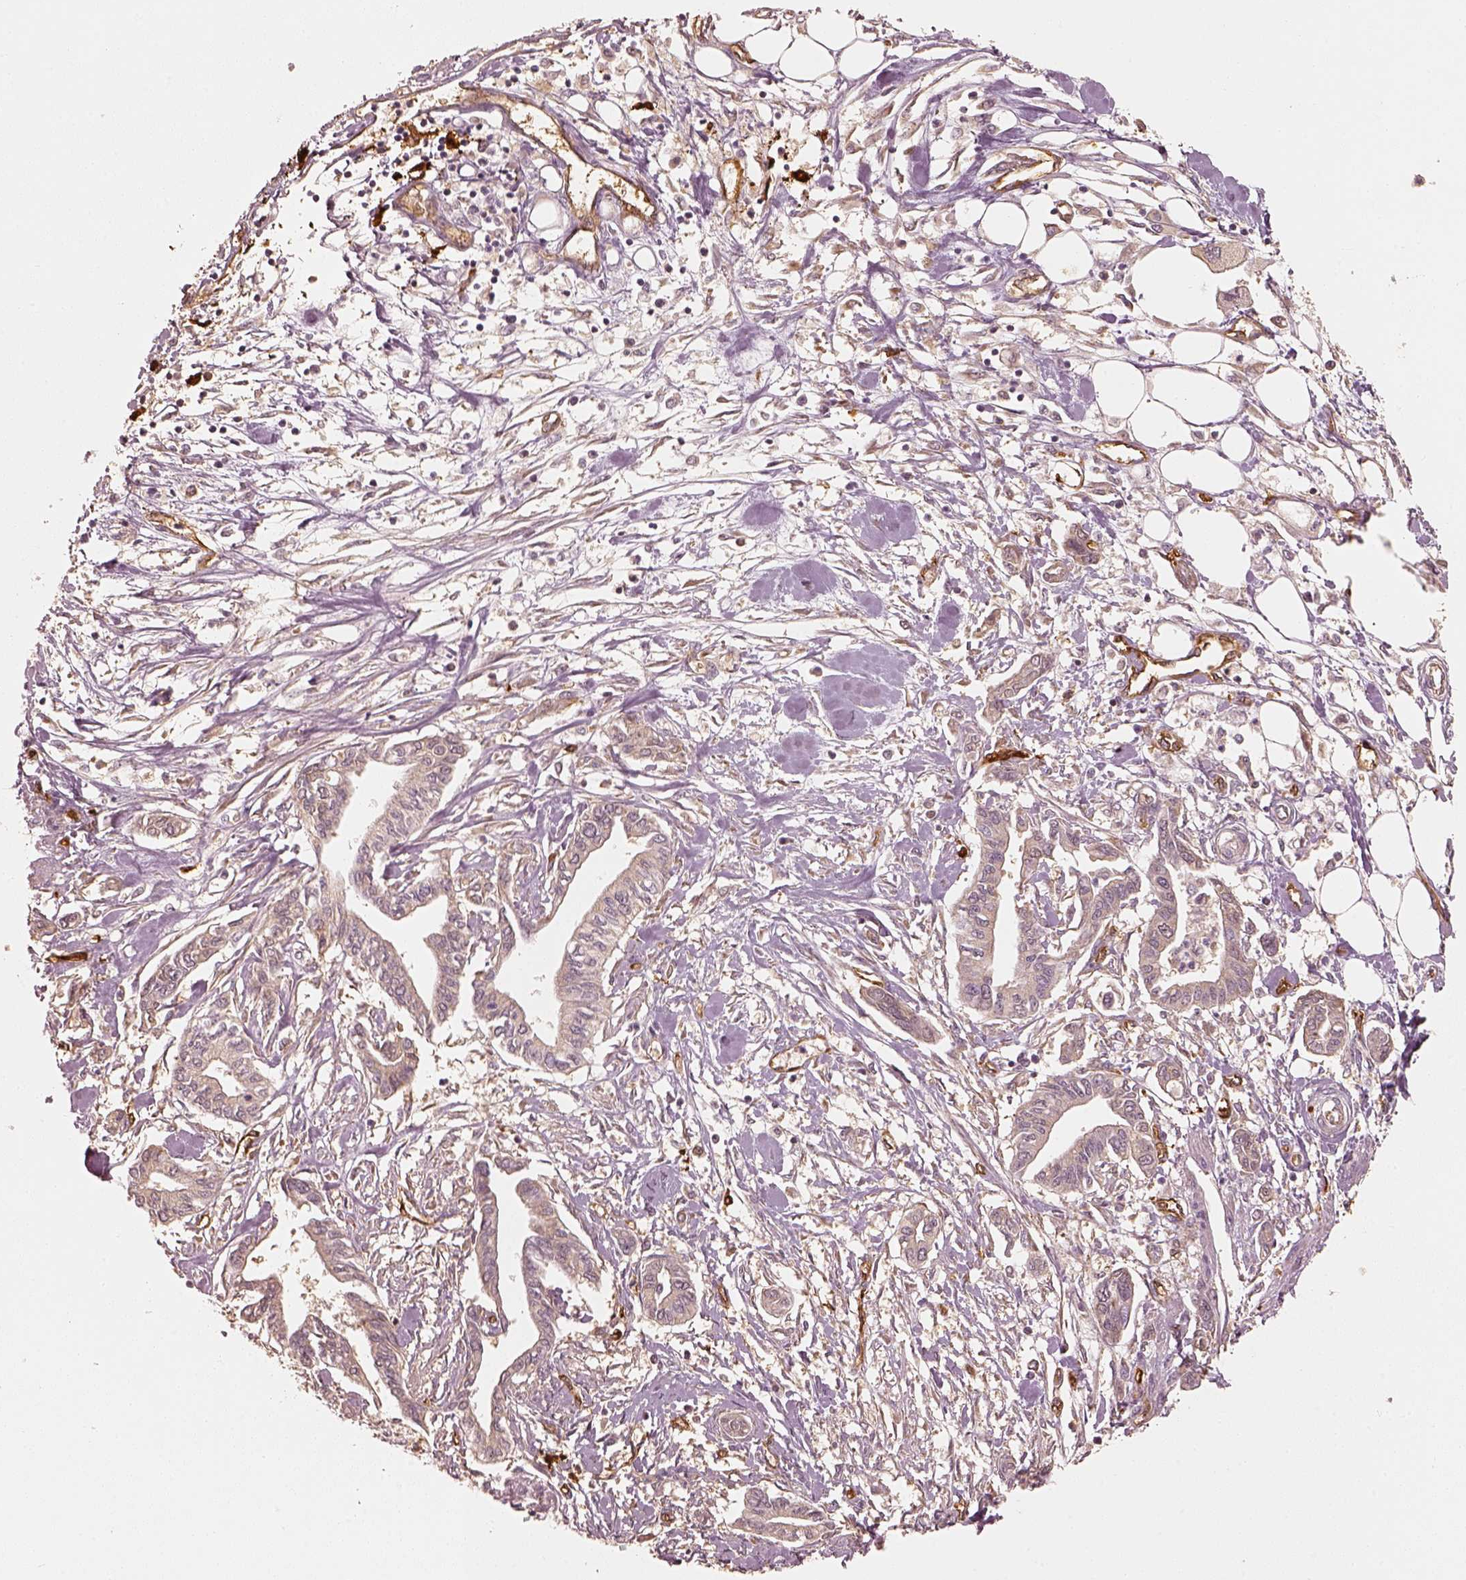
{"staining": {"intensity": "negative", "quantity": "none", "location": "none"}, "tissue": "pancreatic cancer", "cell_type": "Tumor cells", "image_type": "cancer", "snomed": [{"axis": "morphology", "description": "Adenocarcinoma, NOS"}, {"axis": "topography", "description": "Pancreas"}], "caption": "This is an immunohistochemistry (IHC) photomicrograph of human adenocarcinoma (pancreatic). There is no expression in tumor cells.", "gene": "FSCN1", "patient": {"sex": "male", "age": 60}}